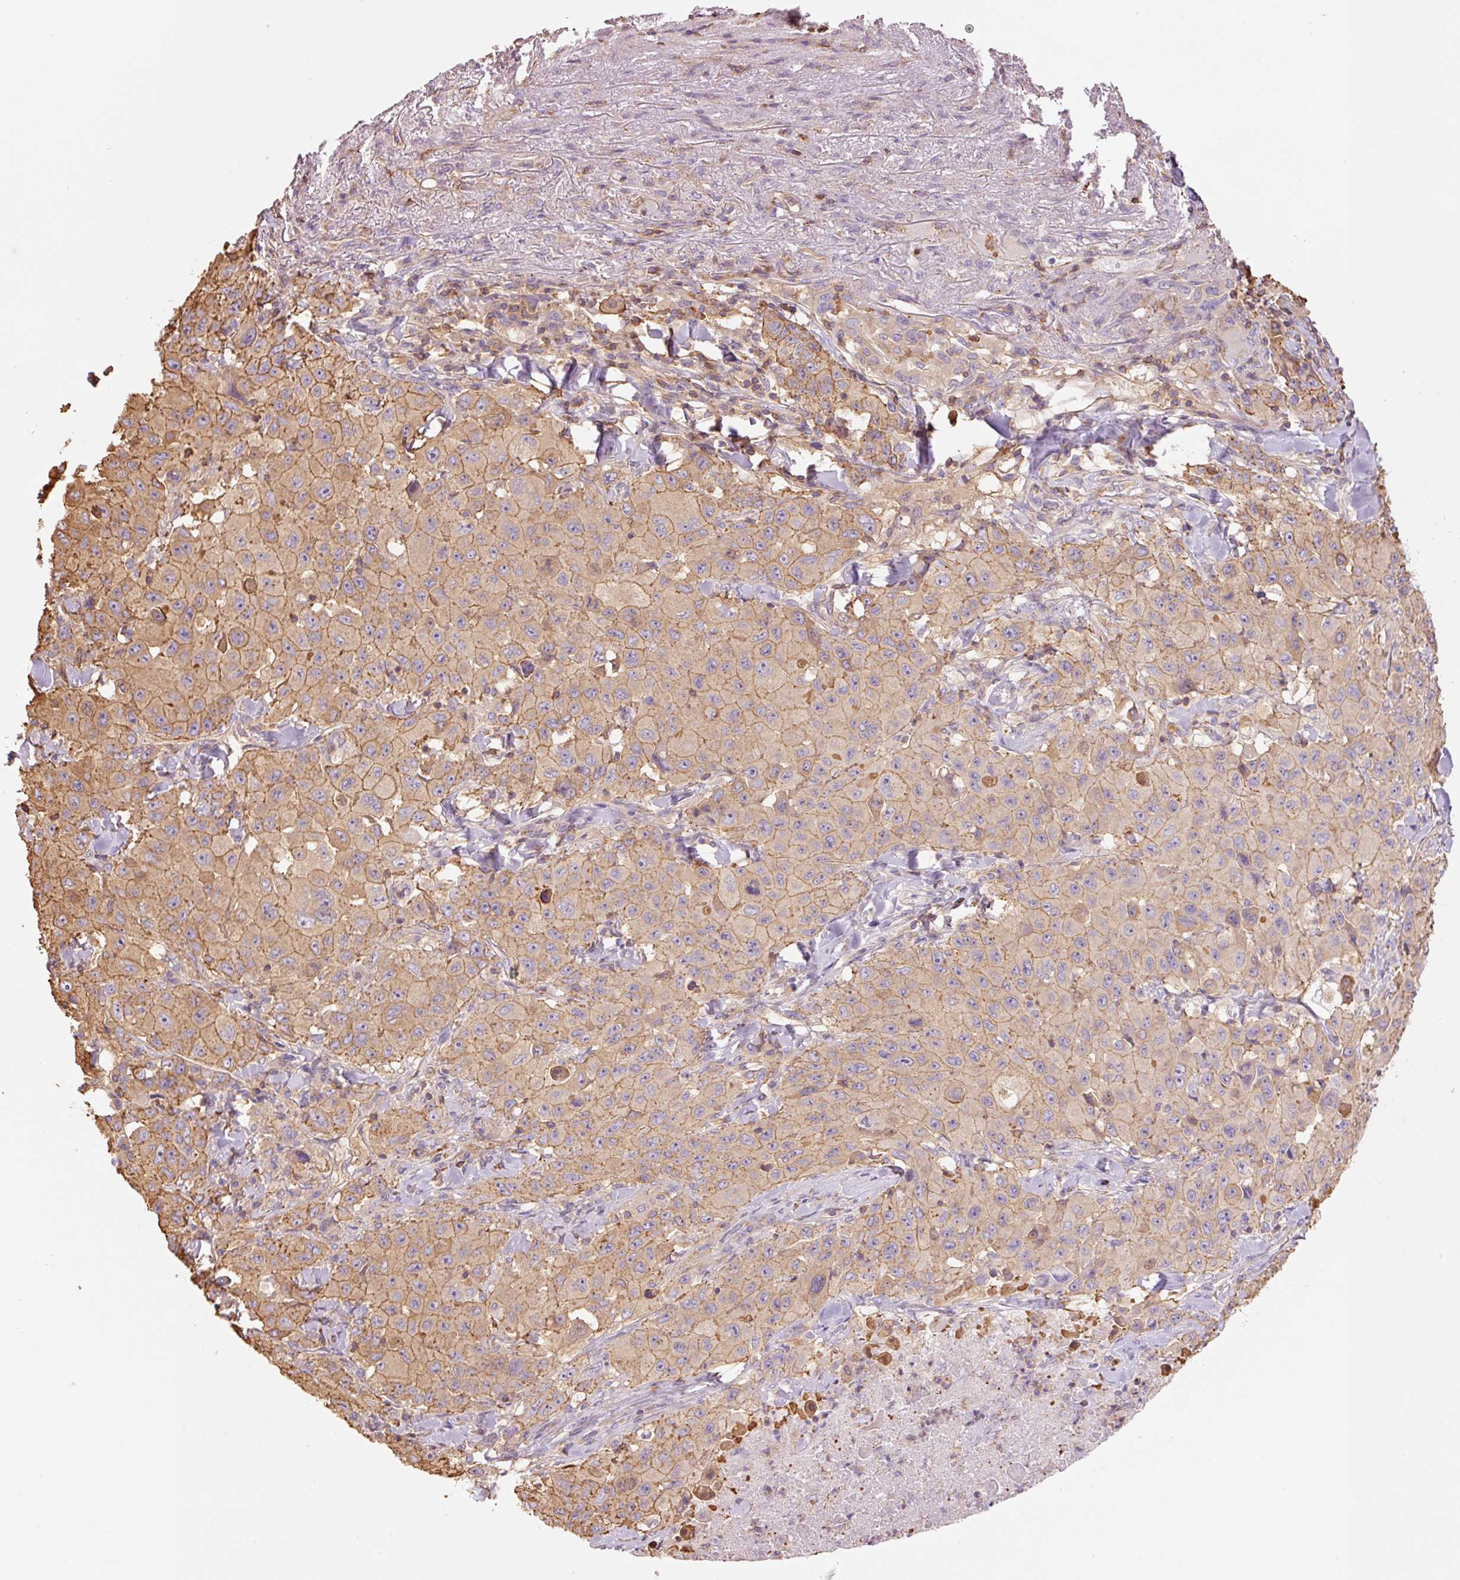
{"staining": {"intensity": "moderate", "quantity": ">75%", "location": "cytoplasmic/membranous"}, "tissue": "lung cancer", "cell_type": "Tumor cells", "image_type": "cancer", "snomed": [{"axis": "morphology", "description": "Squamous cell carcinoma, NOS"}, {"axis": "topography", "description": "Lung"}], "caption": "Immunohistochemical staining of human lung cancer shows medium levels of moderate cytoplasmic/membranous positivity in about >75% of tumor cells.", "gene": "PPP1R1B", "patient": {"sex": "male", "age": 63}}